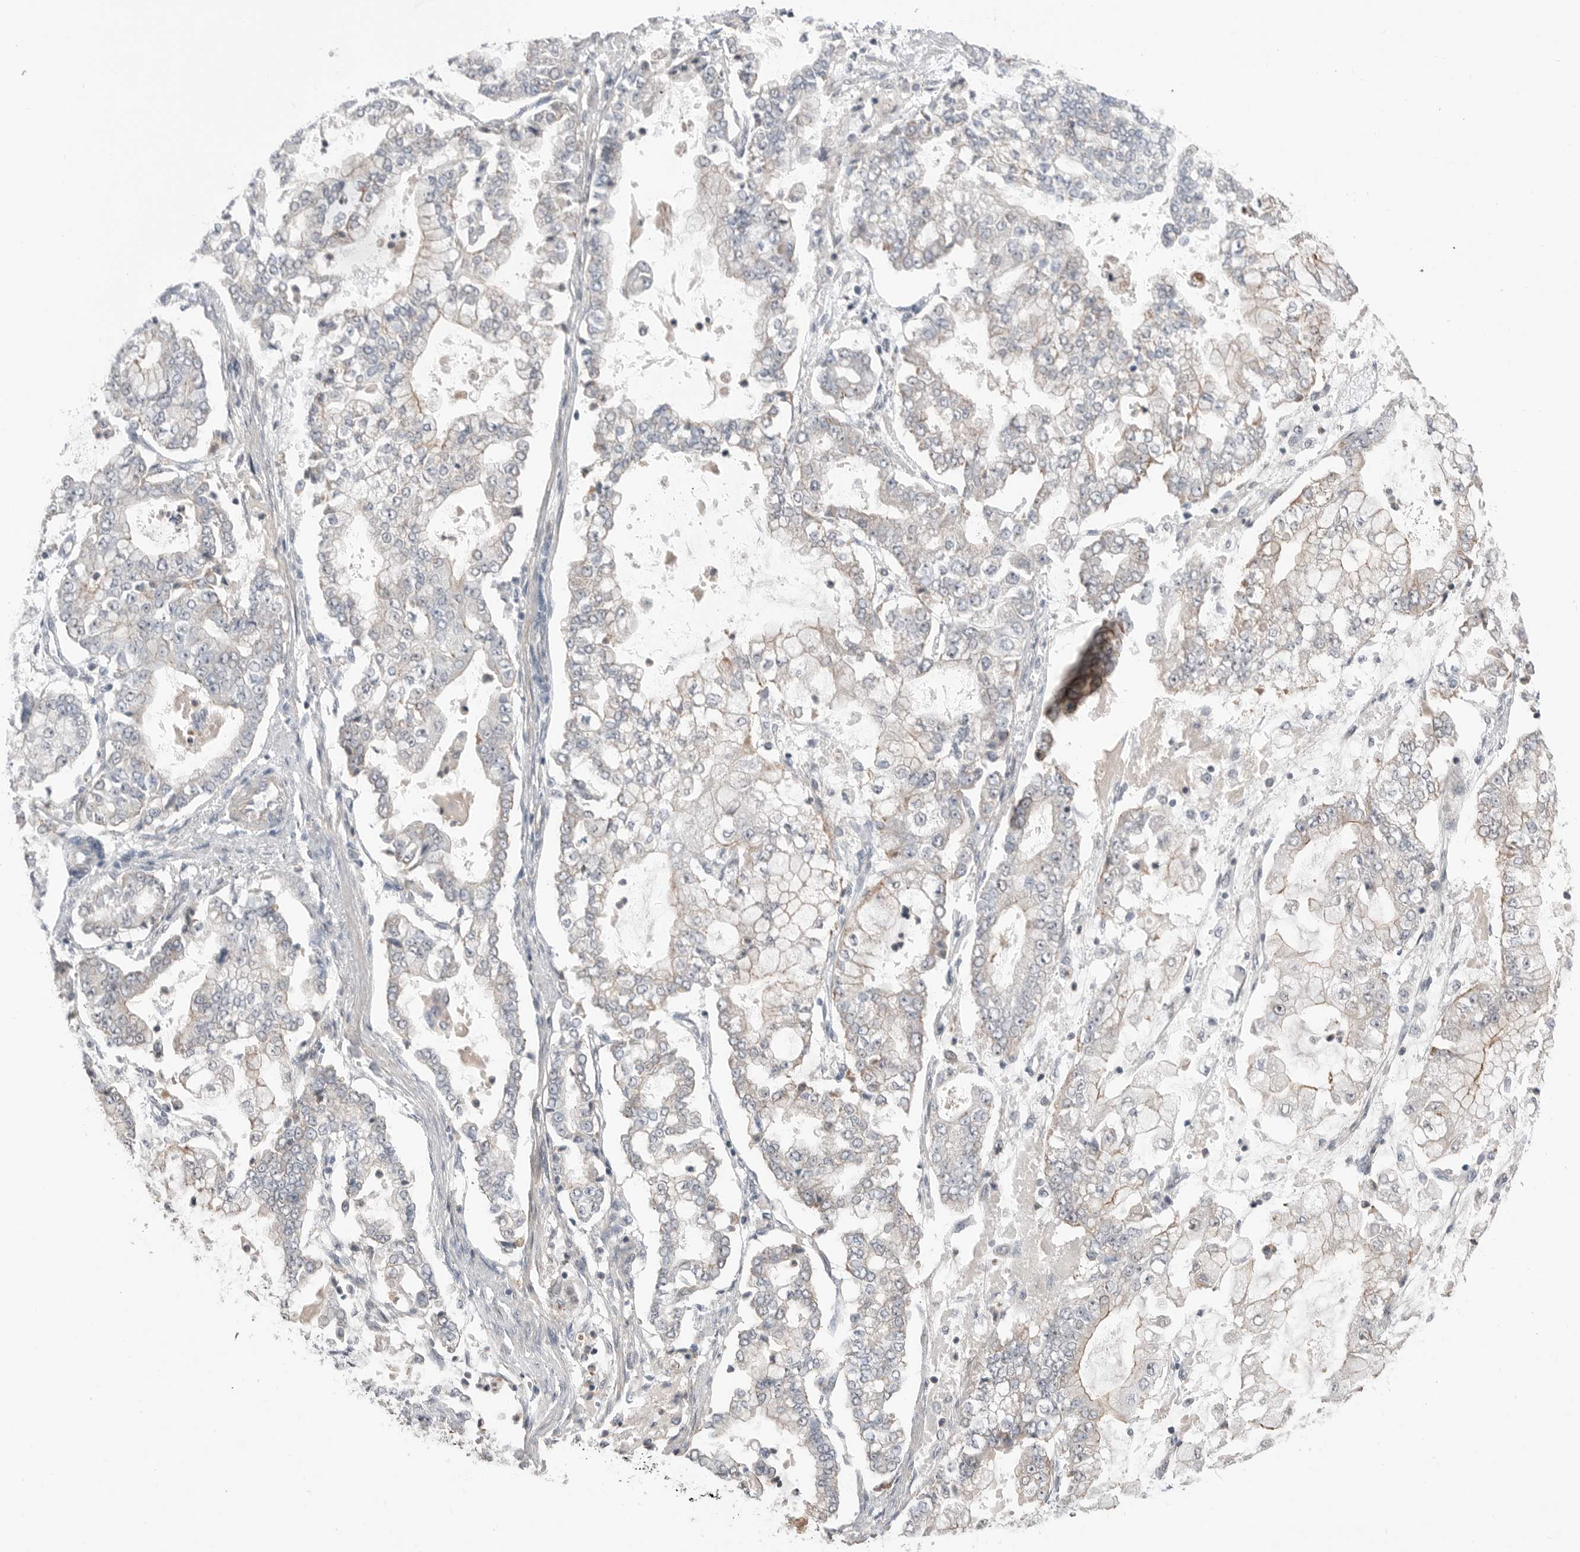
{"staining": {"intensity": "weak", "quantity": "<25%", "location": "cytoplasmic/membranous"}, "tissue": "stomach cancer", "cell_type": "Tumor cells", "image_type": "cancer", "snomed": [{"axis": "morphology", "description": "Adenocarcinoma, NOS"}, {"axis": "topography", "description": "Stomach"}], "caption": "The photomicrograph reveals no significant positivity in tumor cells of stomach cancer. (Stains: DAB (3,3'-diaminobenzidine) immunohistochemistry (IHC) with hematoxylin counter stain, Microscopy: brightfield microscopy at high magnification).", "gene": "NTAQ1", "patient": {"sex": "male", "age": 76}}